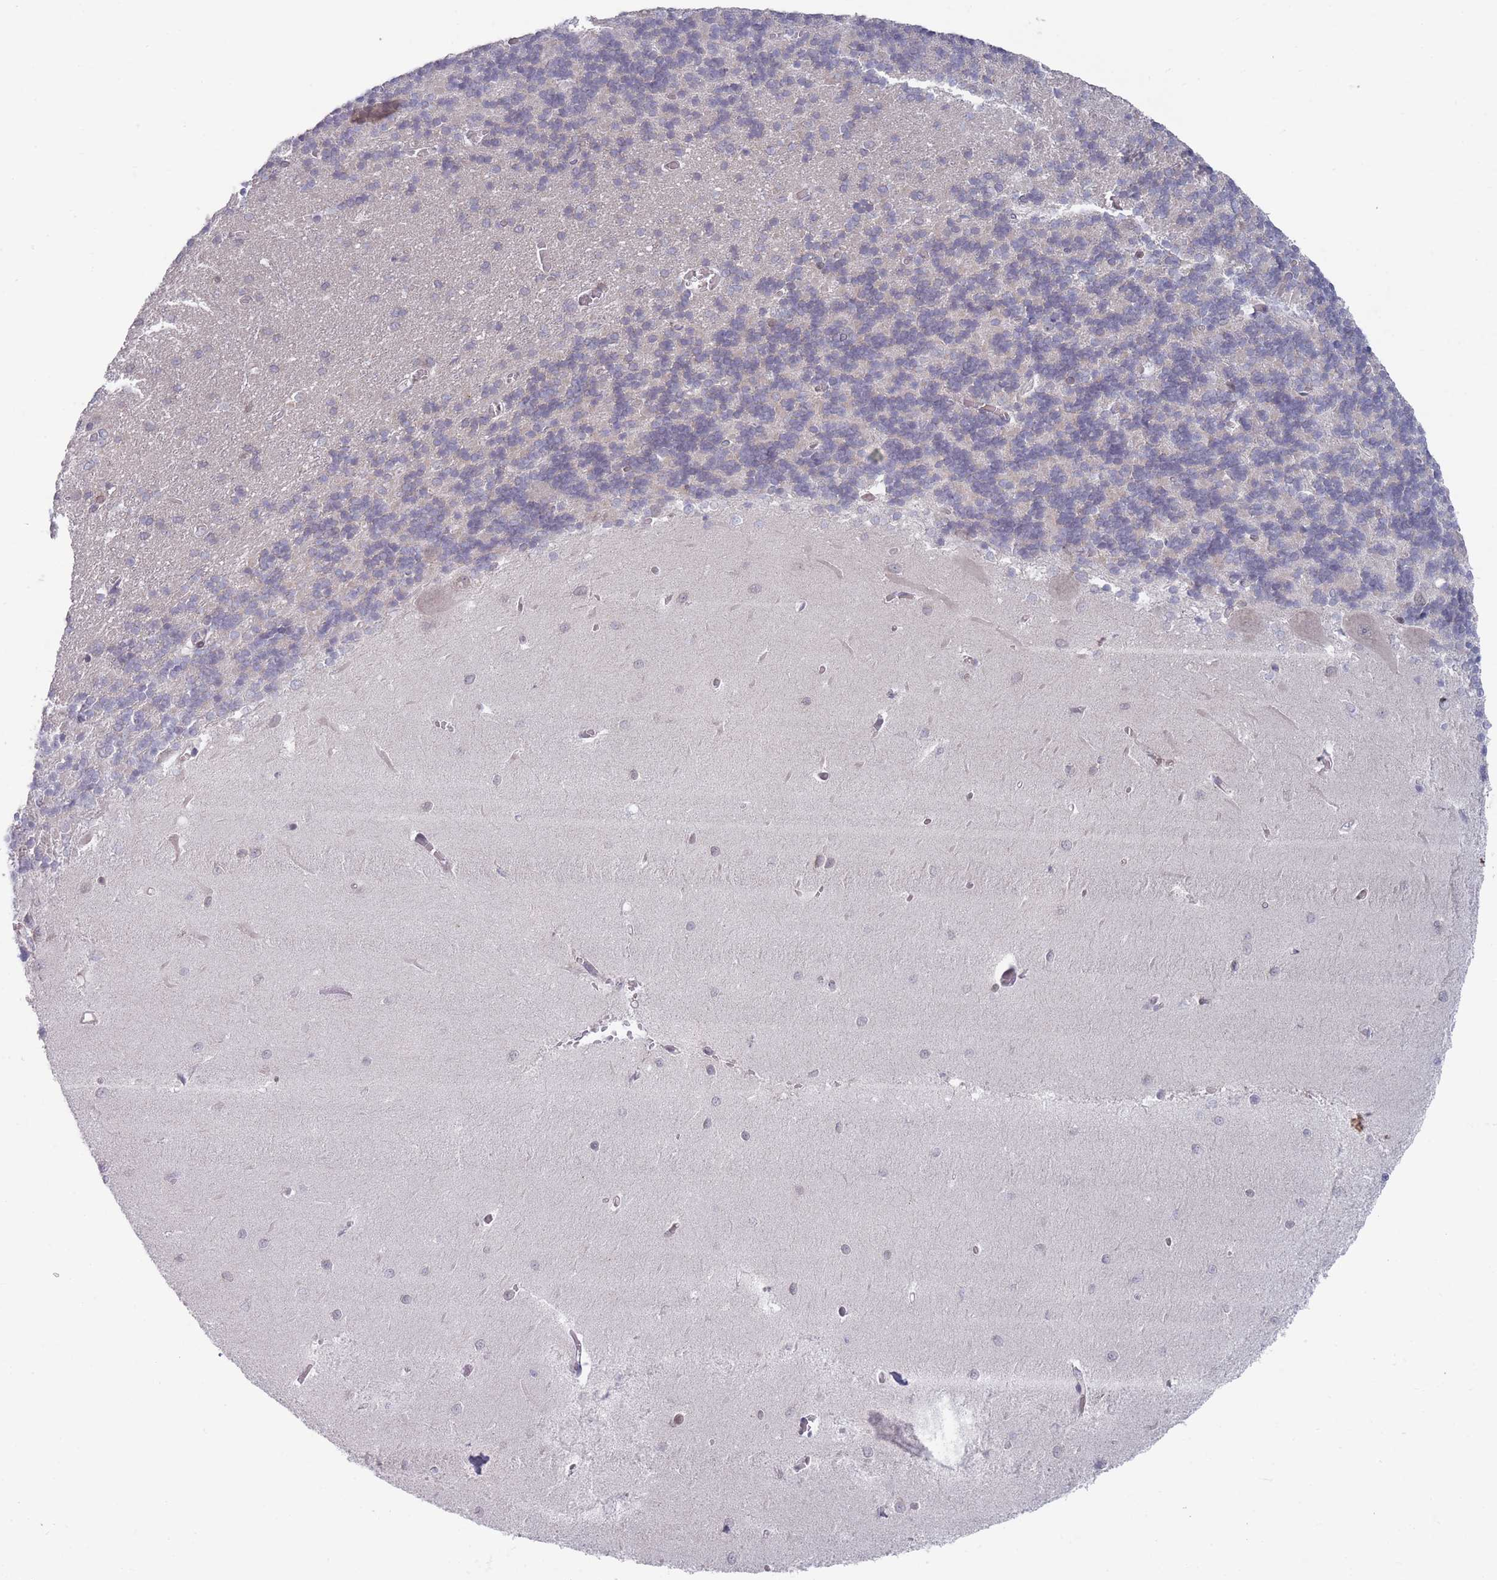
{"staining": {"intensity": "negative", "quantity": "none", "location": "none"}, "tissue": "cerebellum", "cell_type": "Cells in granular layer", "image_type": "normal", "snomed": [{"axis": "morphology", "description": "Normal tissue, NOS"}, {"axis": "topography", "description": "Cerebellum"}], "caption": "This is a photomicrograph of IHC staining of benign cerebellum, which shows no staining in cells in granular layer. (Brightfield microscopy of DAB IHC at high magnification).", "gene": "VRK2", "patient": {"sex": "male", "age": 37}}